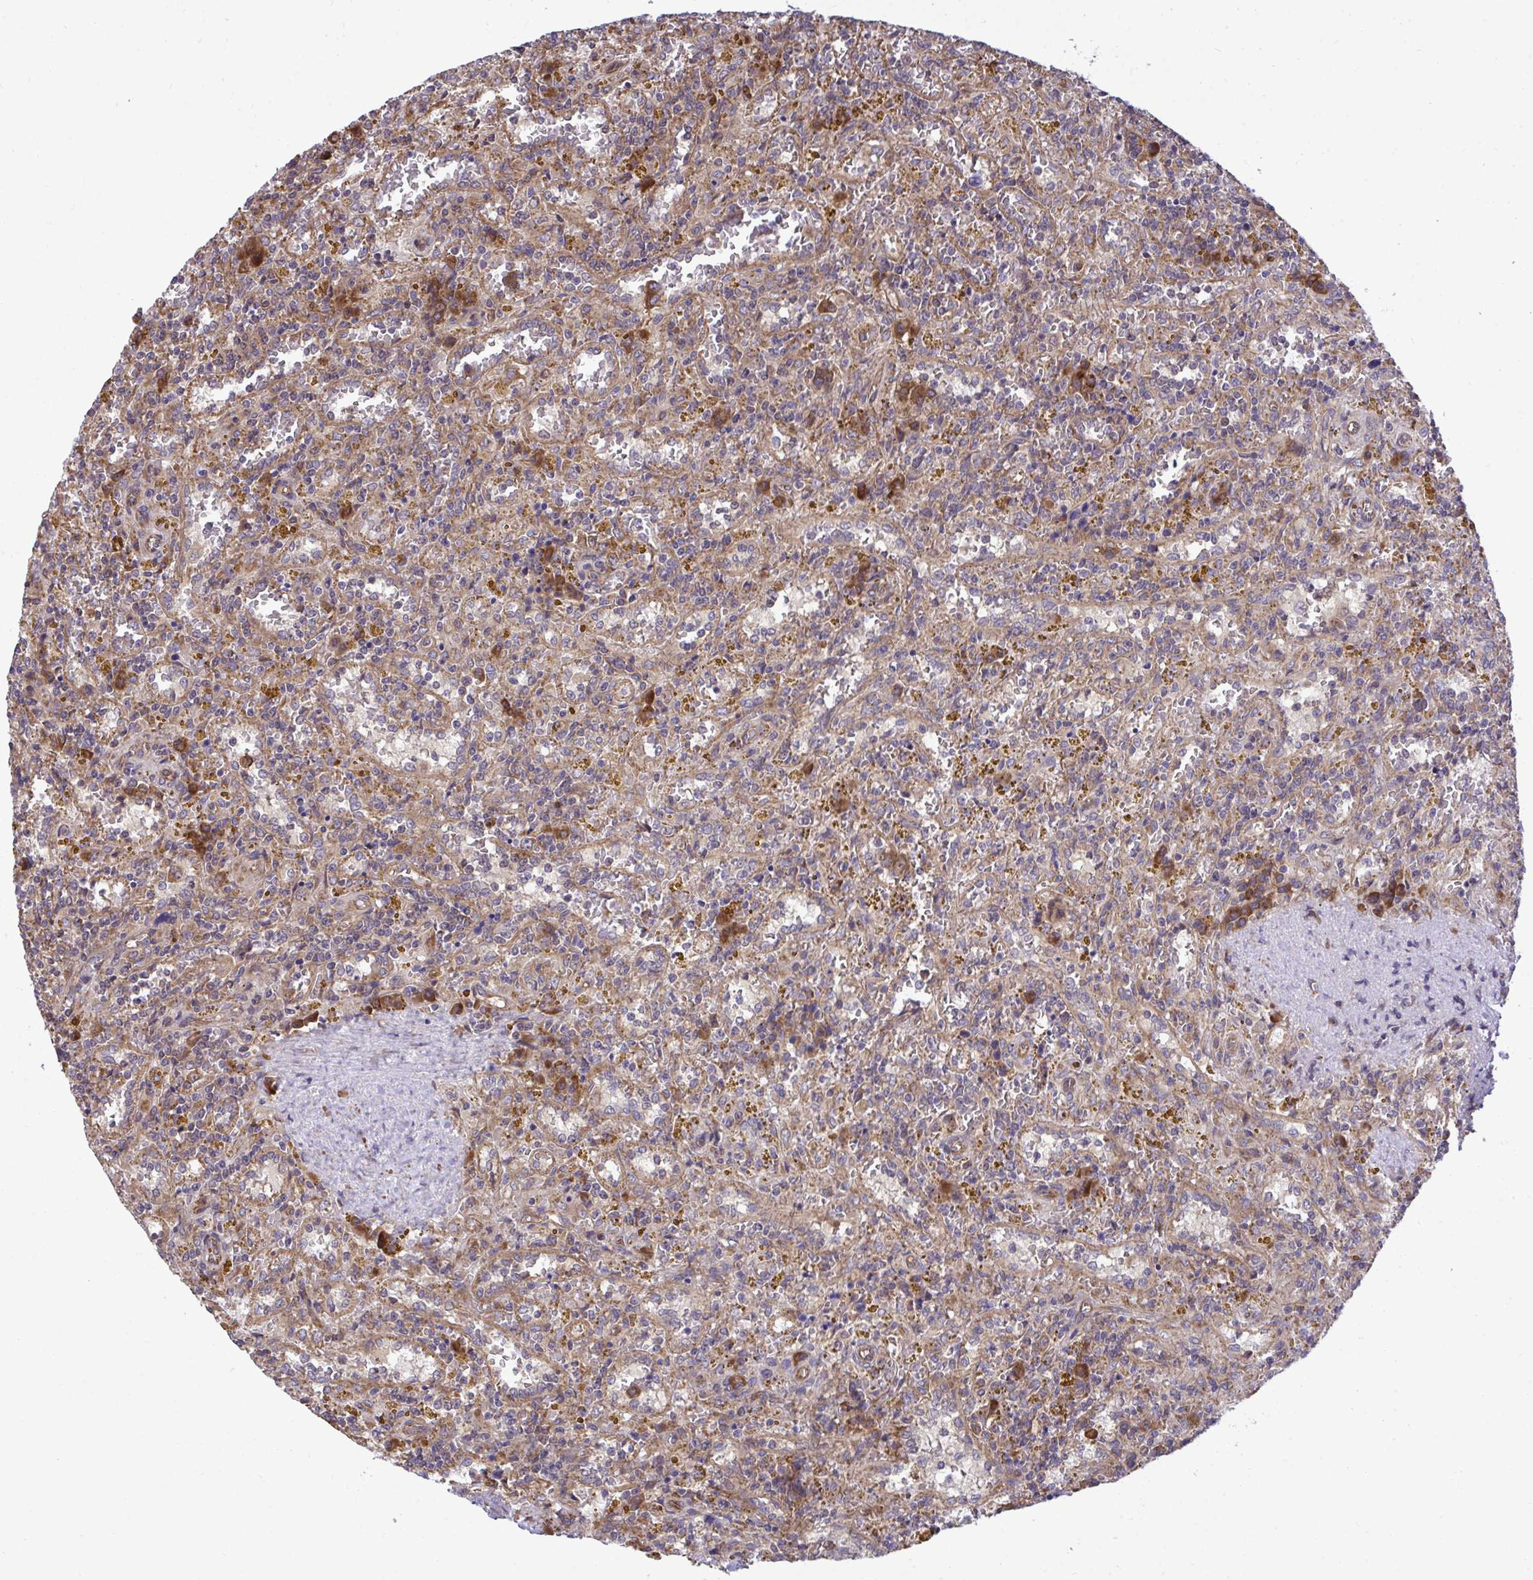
{"staining": {"intensity": "negative", "quantity": "none", "location": "none"}, "tissue": "lymphoma", "cell_type": "Tumor cells", "image_type": "cancer", "snomed": [{"axis": "morphology", "description": "Malignant lymphoma, non-Hodgkin's type, Low grade"}, {"axis": "topography", "description": "Spleen"}], "caption": "Immunohistochemistry of human lymphoma shows no staining in tumor cells.", "gene": "RPS15", "patient": {"sex": "female", "age": 65}}